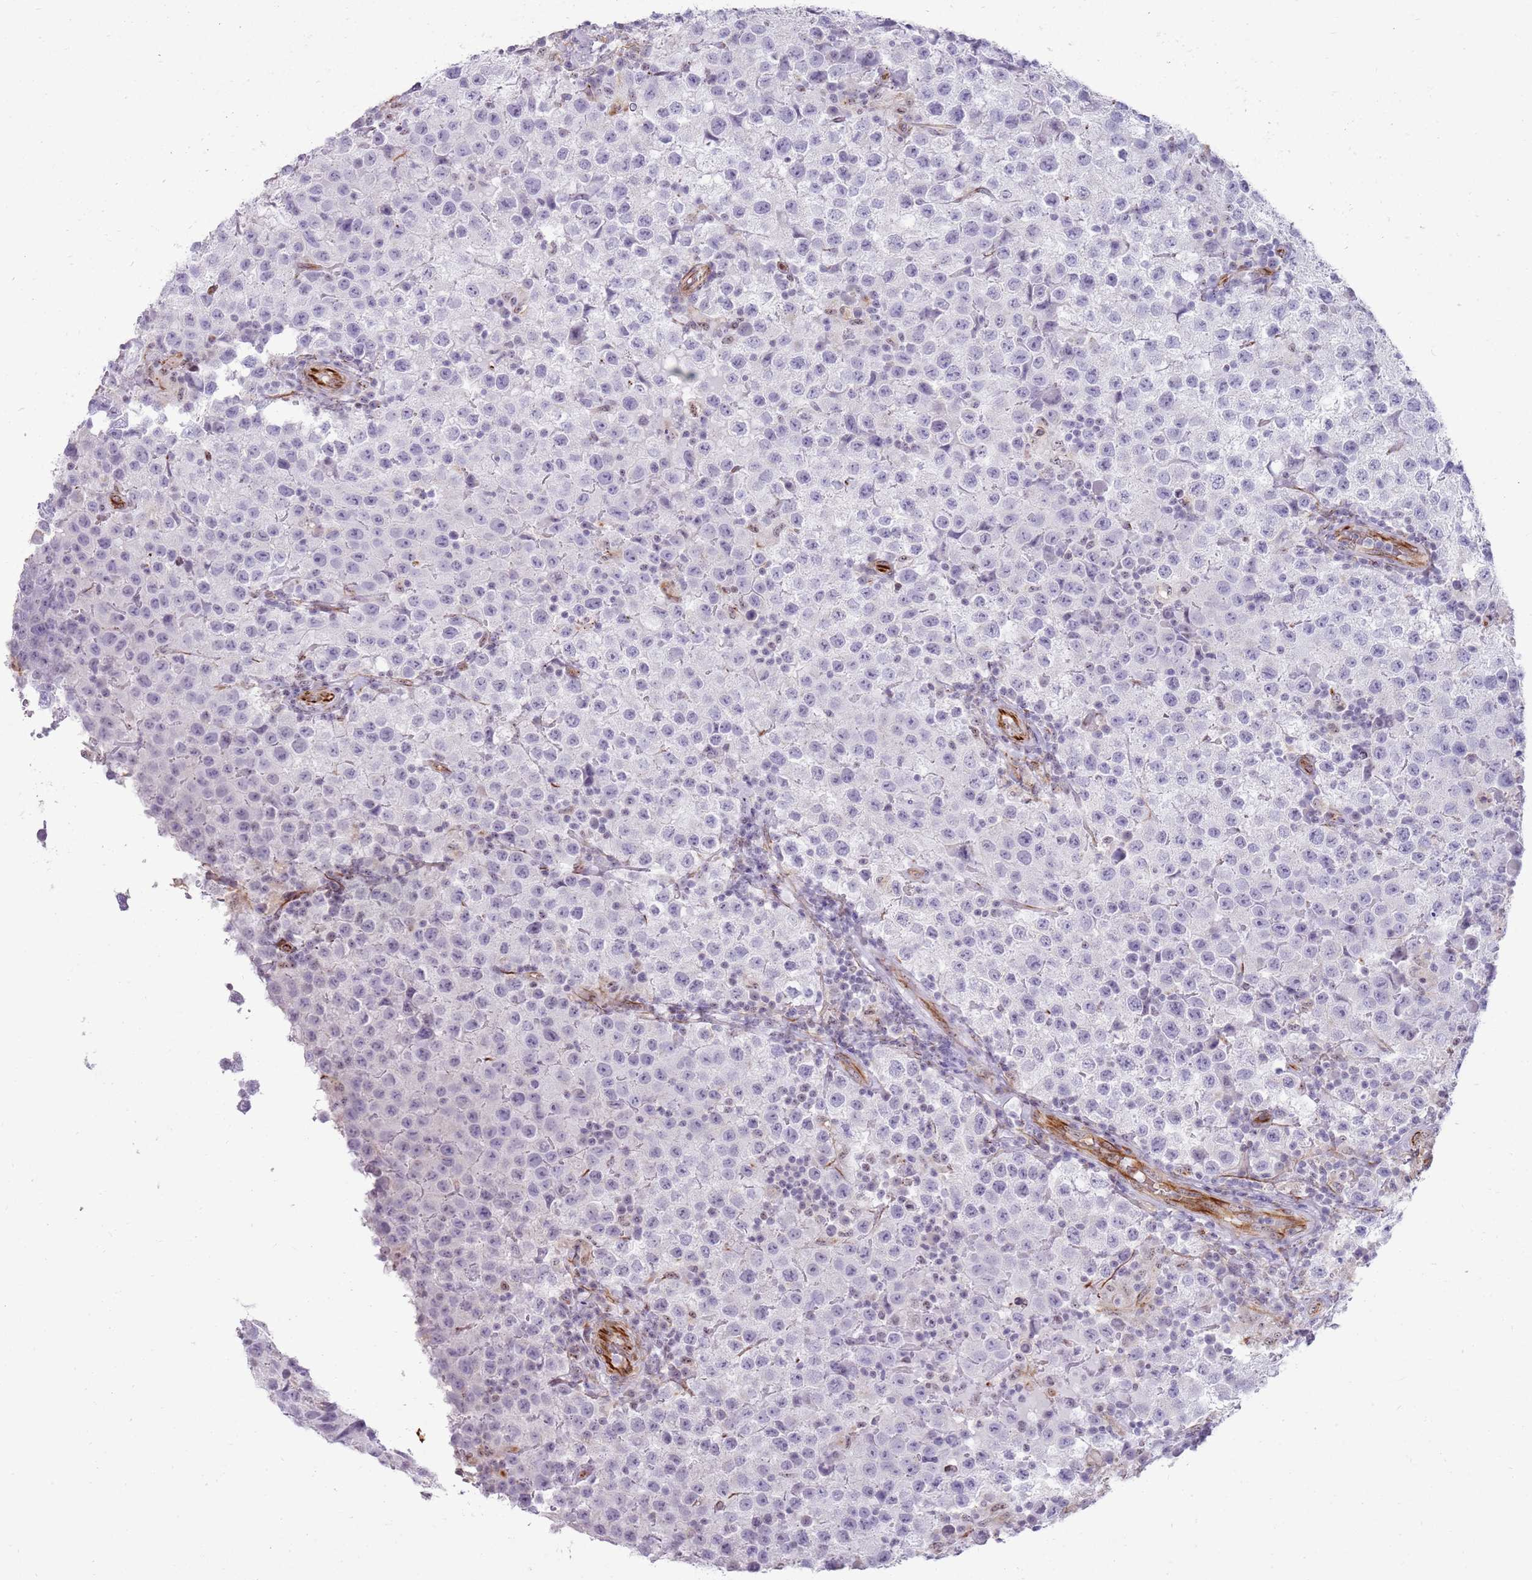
{"staining": {"intensity": "negative", "quantity": "none", "location": "none"}, "tissue": "testis cancer", "cell_type": "Tumor cells", "image_type": "cancer", "snomed": [{"axis": "morphology", "description": "Seminoma, NOS"}, {"axis": "morphology", "description": "Carcinoma, Embryonal, NOS"}, {"axis": "topography", "description": "Testis"}], "caption": "Tumor cells show no significant protein expression in testis cancer (embryonal carcinoma).", "gene": "NBPF3", "patient": {"sex": "male", "age": 41}}